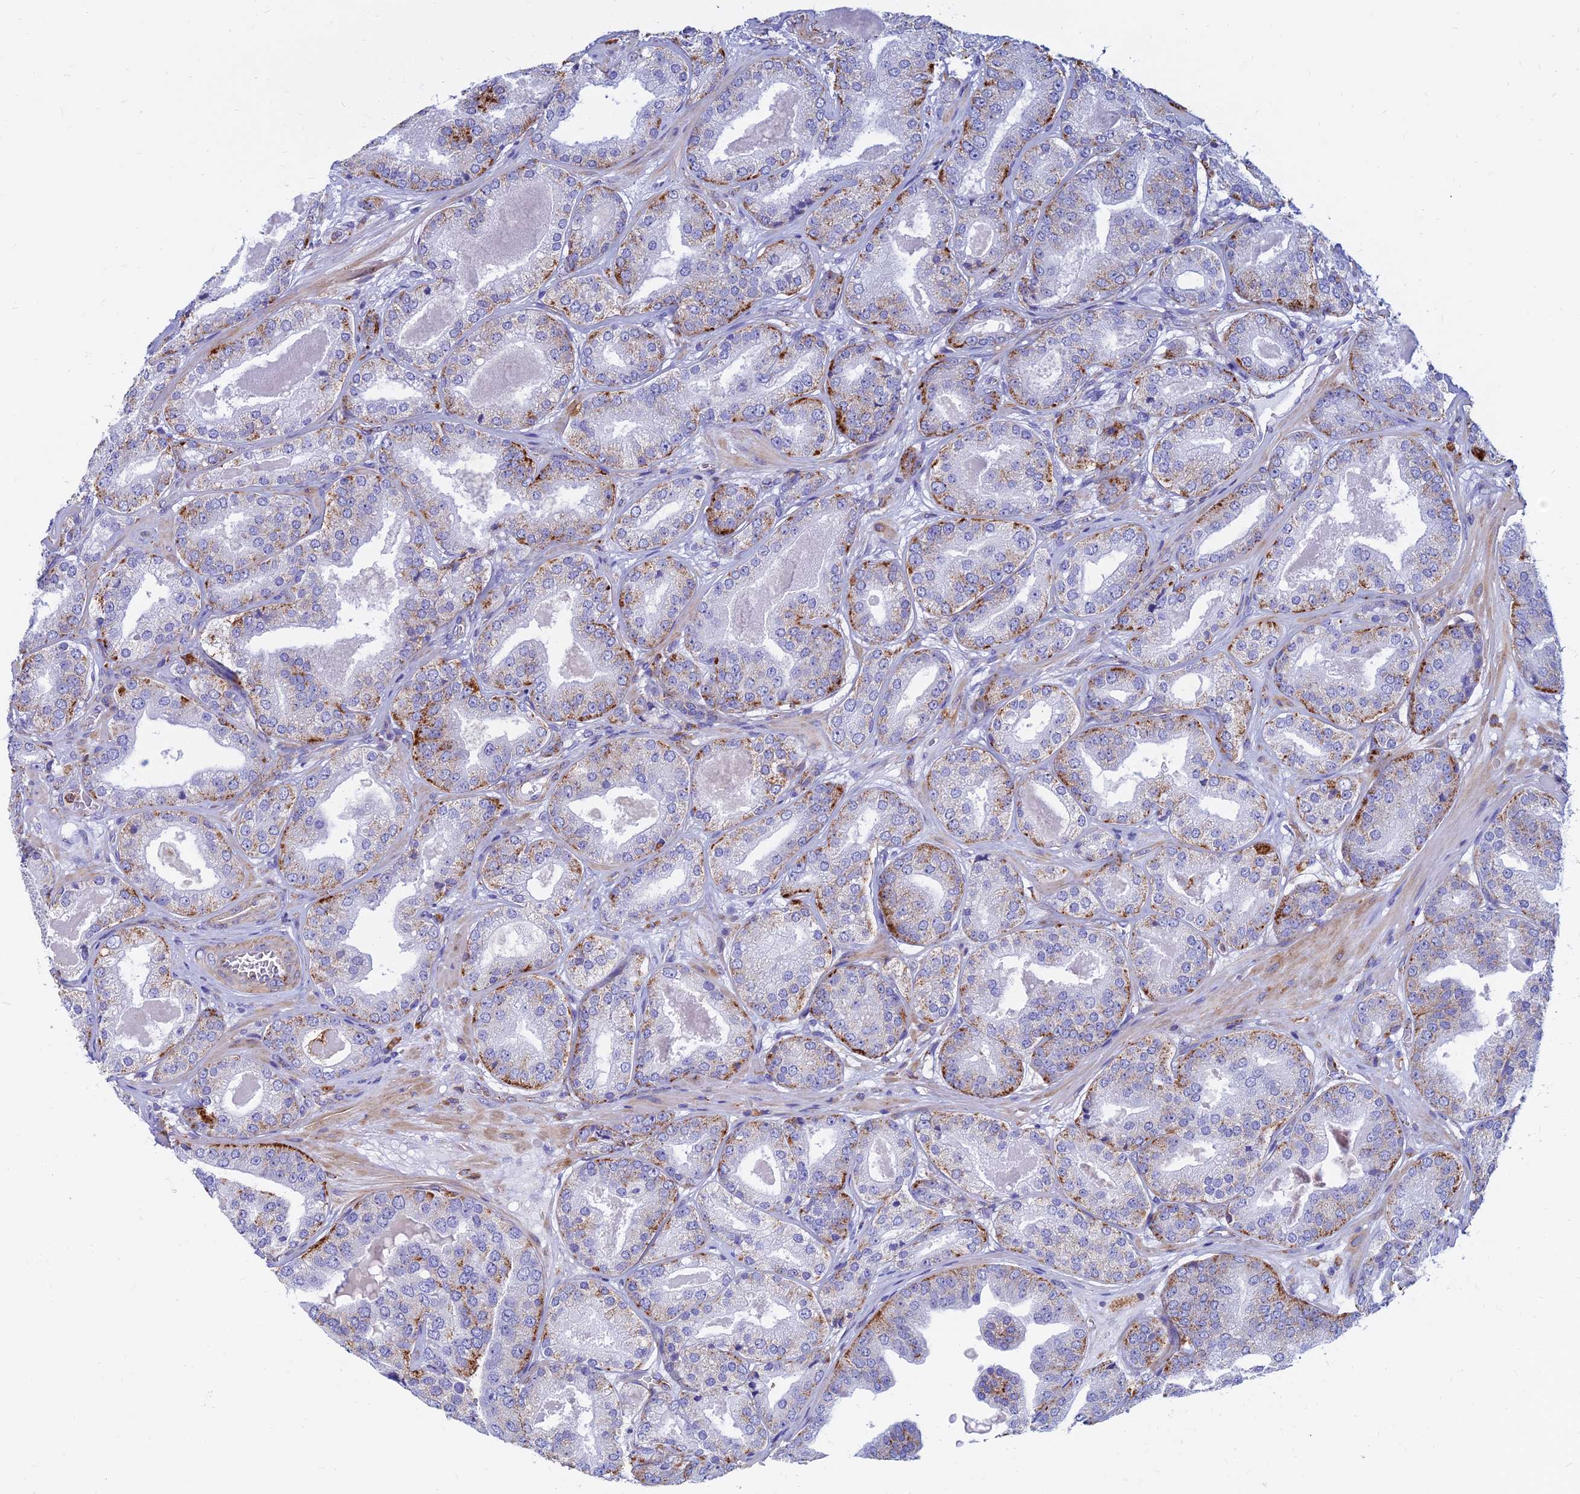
{"staining": {"intensity": "moderate", "quantity": "25%-75%", "location": "cytoplasmic/membranous"}, "tissue": "prostate cancer", "cell_type": "Tumor cells", "image_type": "cancer", "snomed": [{"axis": "morphology", "description": "Adenocarcinoma, High grade"}, {"axis": "topography", "description": "Prostate"}], "caption": "Protein analysis of prostate cancer (adenocarcinoma (high-grade)) tissue shows moderate cytoplasmic/membranous positivity in about 25%-75% of tumor cells.", "gene": "SPNS1", "patient": {"sex": "male", "age": 63}}